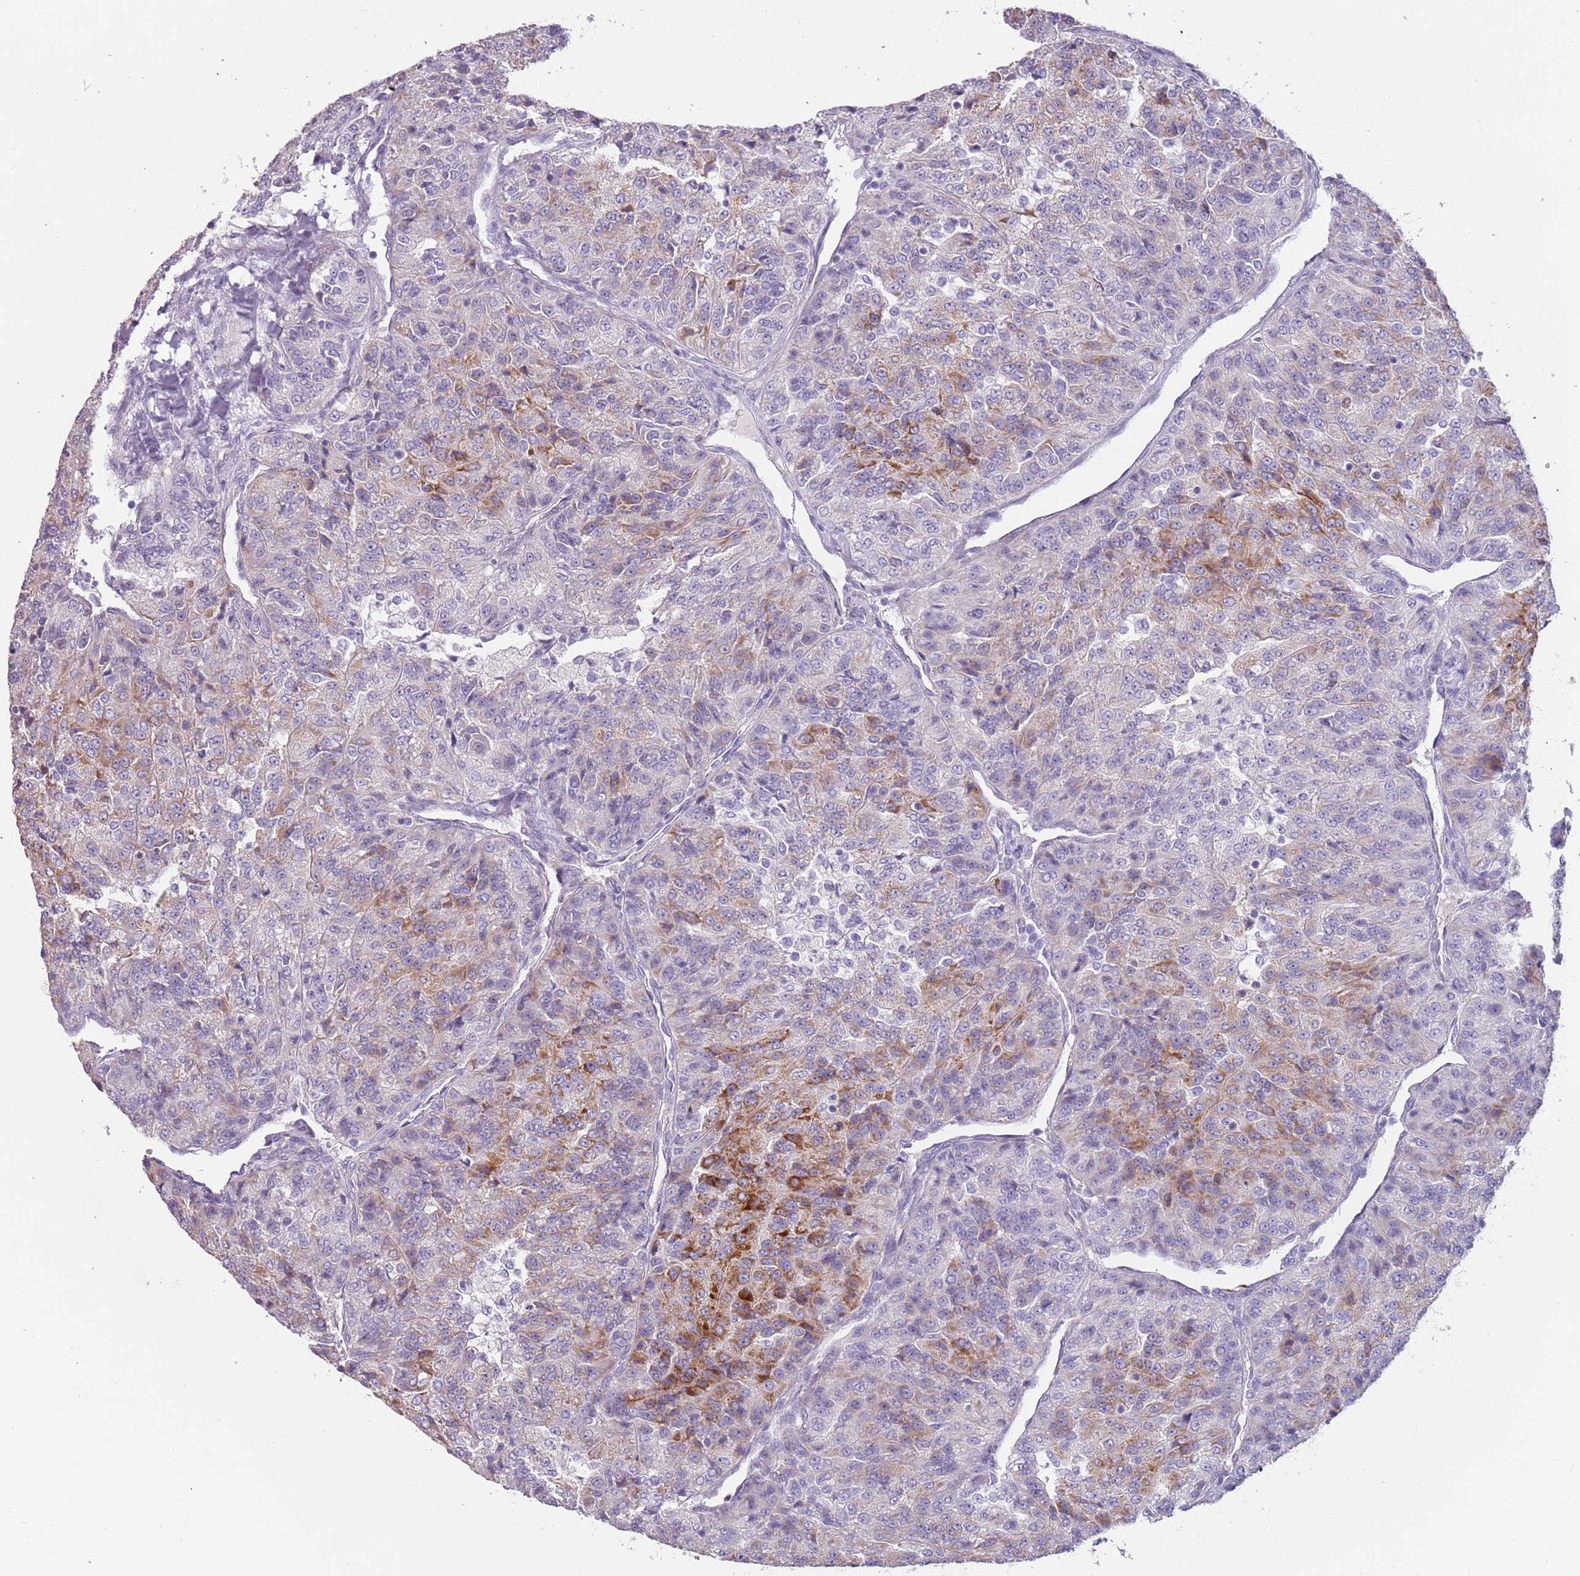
{"staining": {"intensity": "strong", "quantity": "<25%", "location": "cytoplasmic/membranous"}, "tissue": "renal cancer", "cell_type": "Tumor cells", "image_type": "cancer", "snomed": [{"axis": "morphology", "description": "Adenocarcinoma, NOS"}, {"axis": "topography", "description": "Kidney"}], "caption": "This micrograph demonstrates IHC staining of adenocarcinoma (renal), with medium strong cytoplasmic/membranous positivity in about <25% of tumor cells.", "gene": "RNF222", "patient": {"sex": "female", "age": 63}}